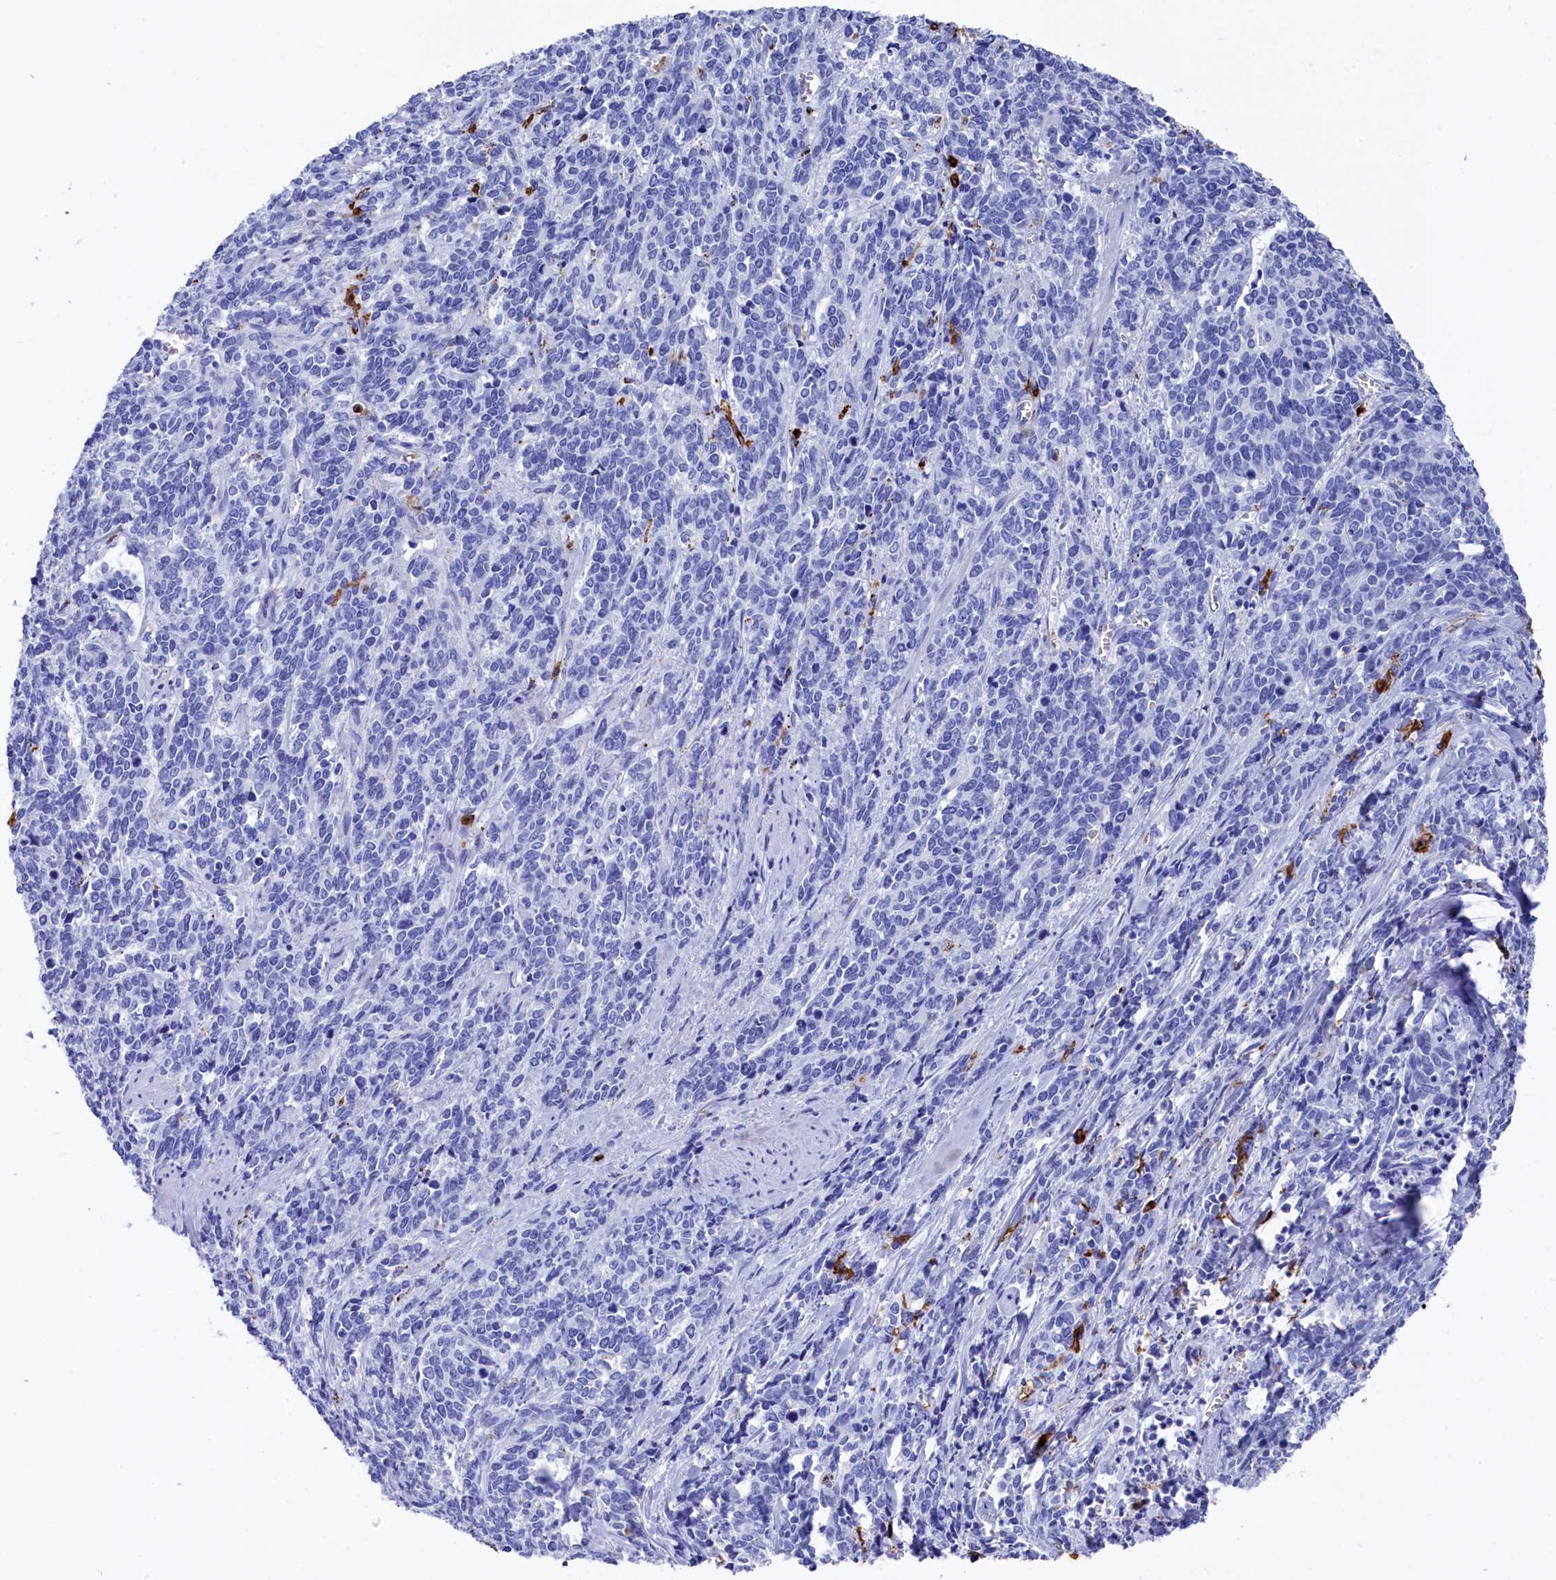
{"staining": {"intensity": "negative", "quantity": "none", "location": "none"}, "tissue": "cervical cancer", "cell_type": "Tumor cells", "image_type": "cancer", "snomed": [{"axis": "morphology", "description": "Squamous cell carcinoma, NOS"}, {"axis": "topography", "description": "Cervix"}], "caption": "DAB immunohistochemical staining of squamous cell carcinoma (cervical) shows no significant expression in tumor cells. (IHC, brightfield microscopy, high magnification).", "gene": "PLAC8", "patient": {"sex": "female", "age": 60}}